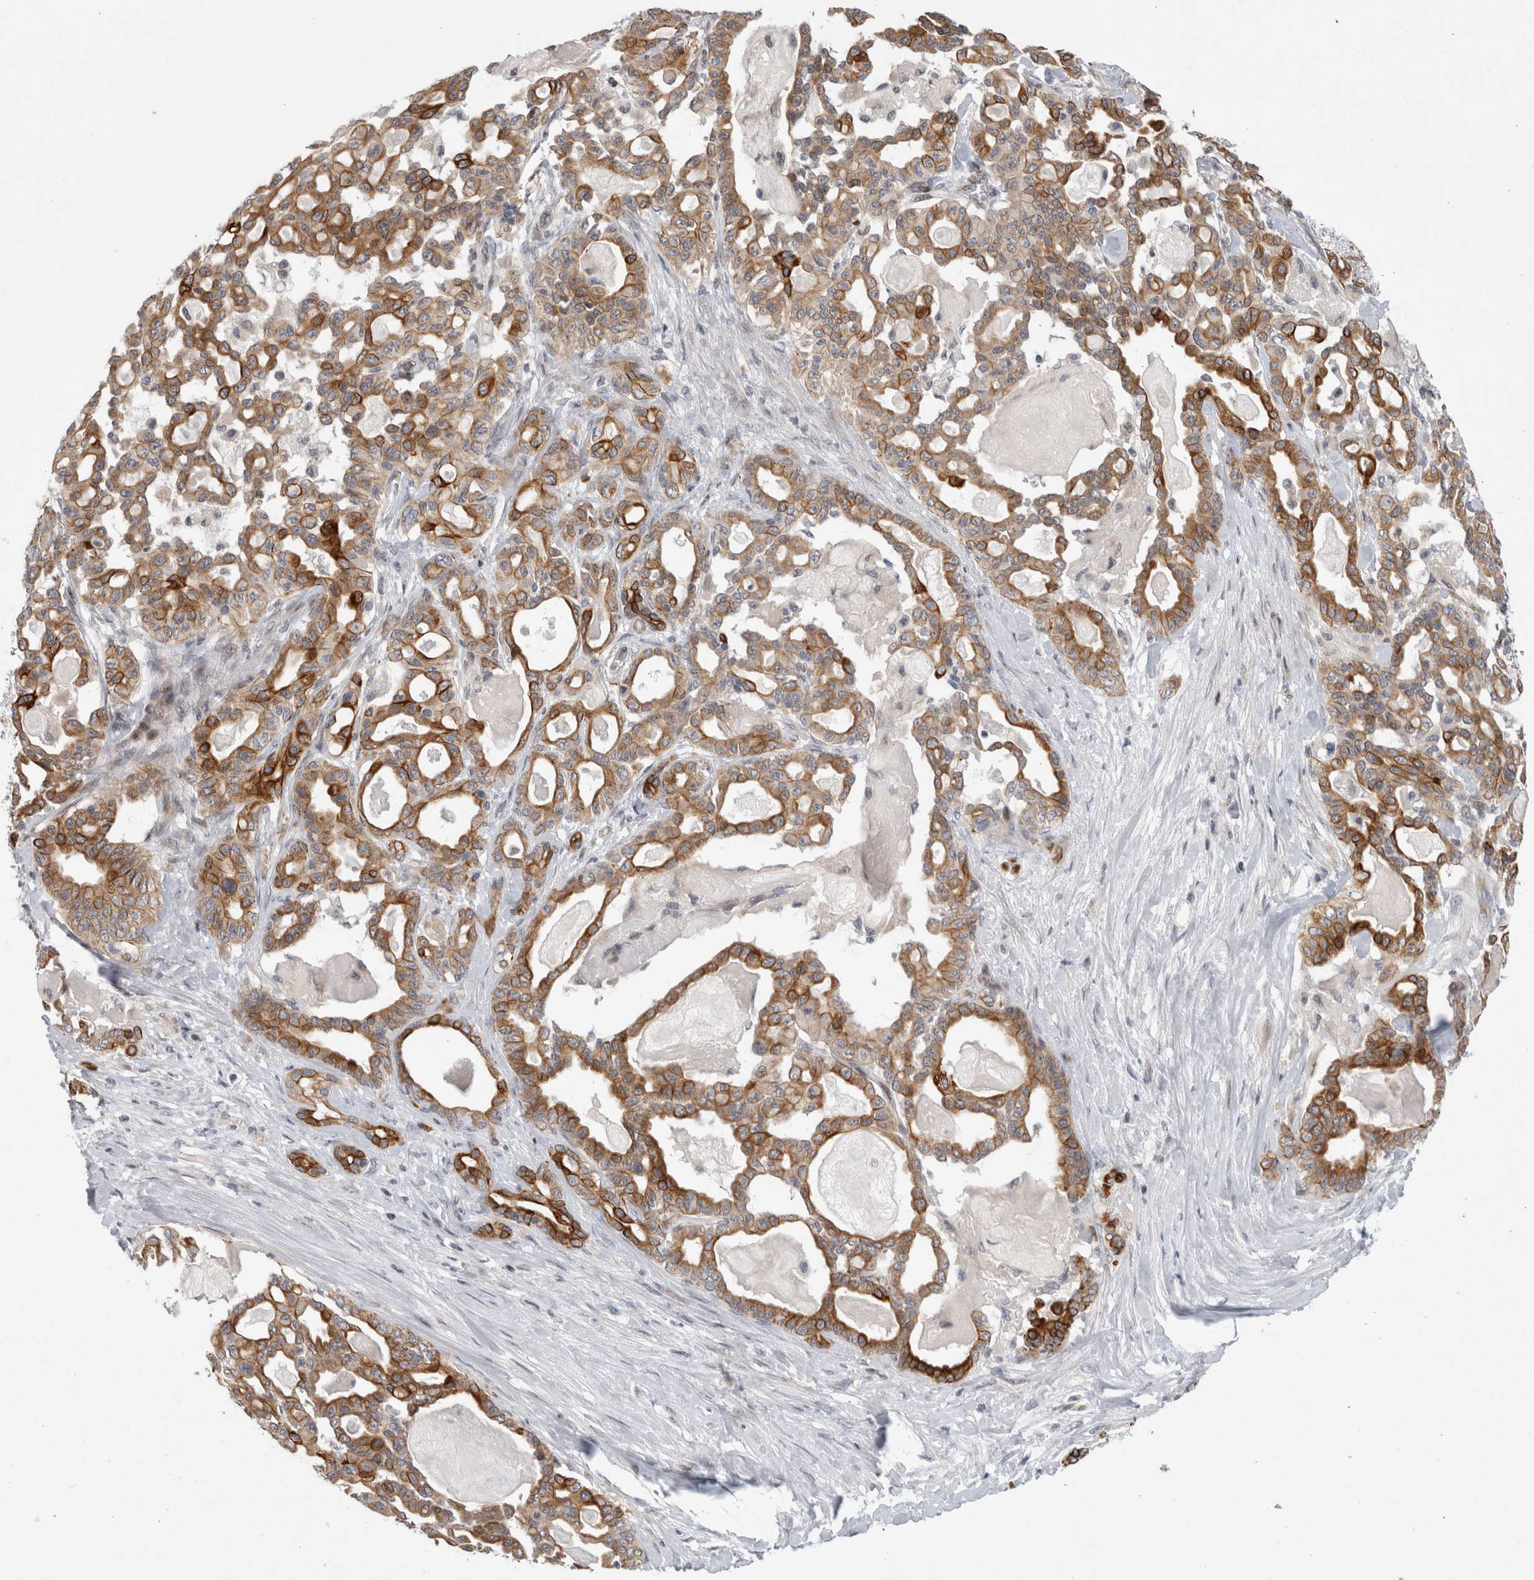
{"staining": {"intensity": "moderate", "quantity": ">75%", "location": "cytoplasmic/membranous"}, "tissue": "pancreatic cancer", "cell_type": "Tumor cells", "image_type": "cancer", "snomed": [{"axis": "morphology", "description": "Adenocarcinoma, NOS"}, {"axis": "topography", "description": "Pancreas"}], "caption": "Immunohistochemistry (IHC) image of neoplastic tissue: pancreatic cancer (adenocarcinoma) stained using immunohistochemistry (IHC) reveals medium levels of moderate protein expression localized specifically in the cytoplasmic/membranous of tumor cells, appearing as a cytoplasmic/membranous brown color.", "gene": "UTP25", "patient": {"sex": "male", "age": 63}}